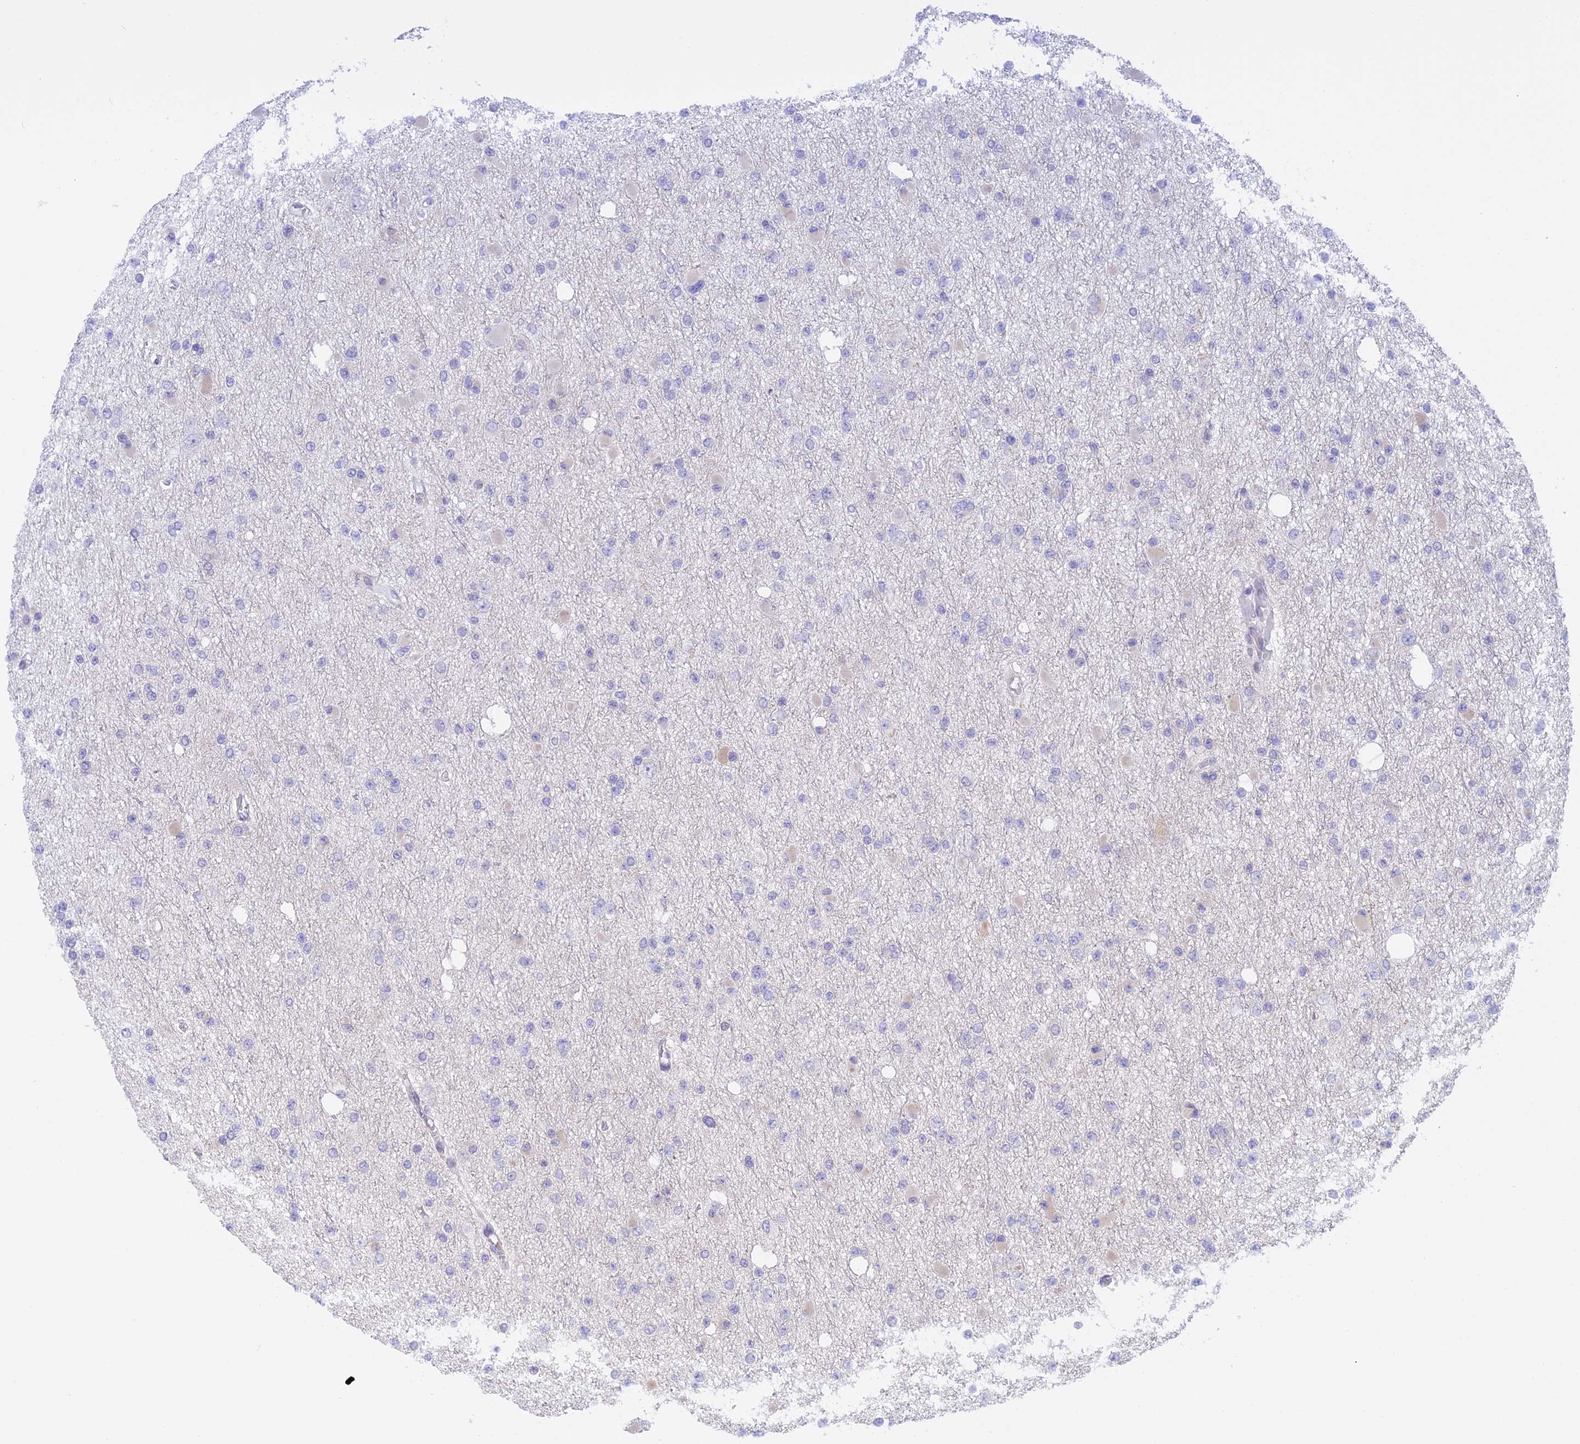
{"staining": {"intensity": "negative", "quantity": "none", "location": "none"}, "tissue": "glioma", "cell_type": "Tumor cells", "image_type": "cancer", "snomed": [{"axis": "morphology", "description": "Glioma, malignant, Low grade"}, {"axis": "topography", "description": "Brain"}], "caption": "Immunohistochemistry of glioma reveals no positivity in tumor cells.", "gene": "POLR2C", "patient": {"sex": "female", "age": 22}}